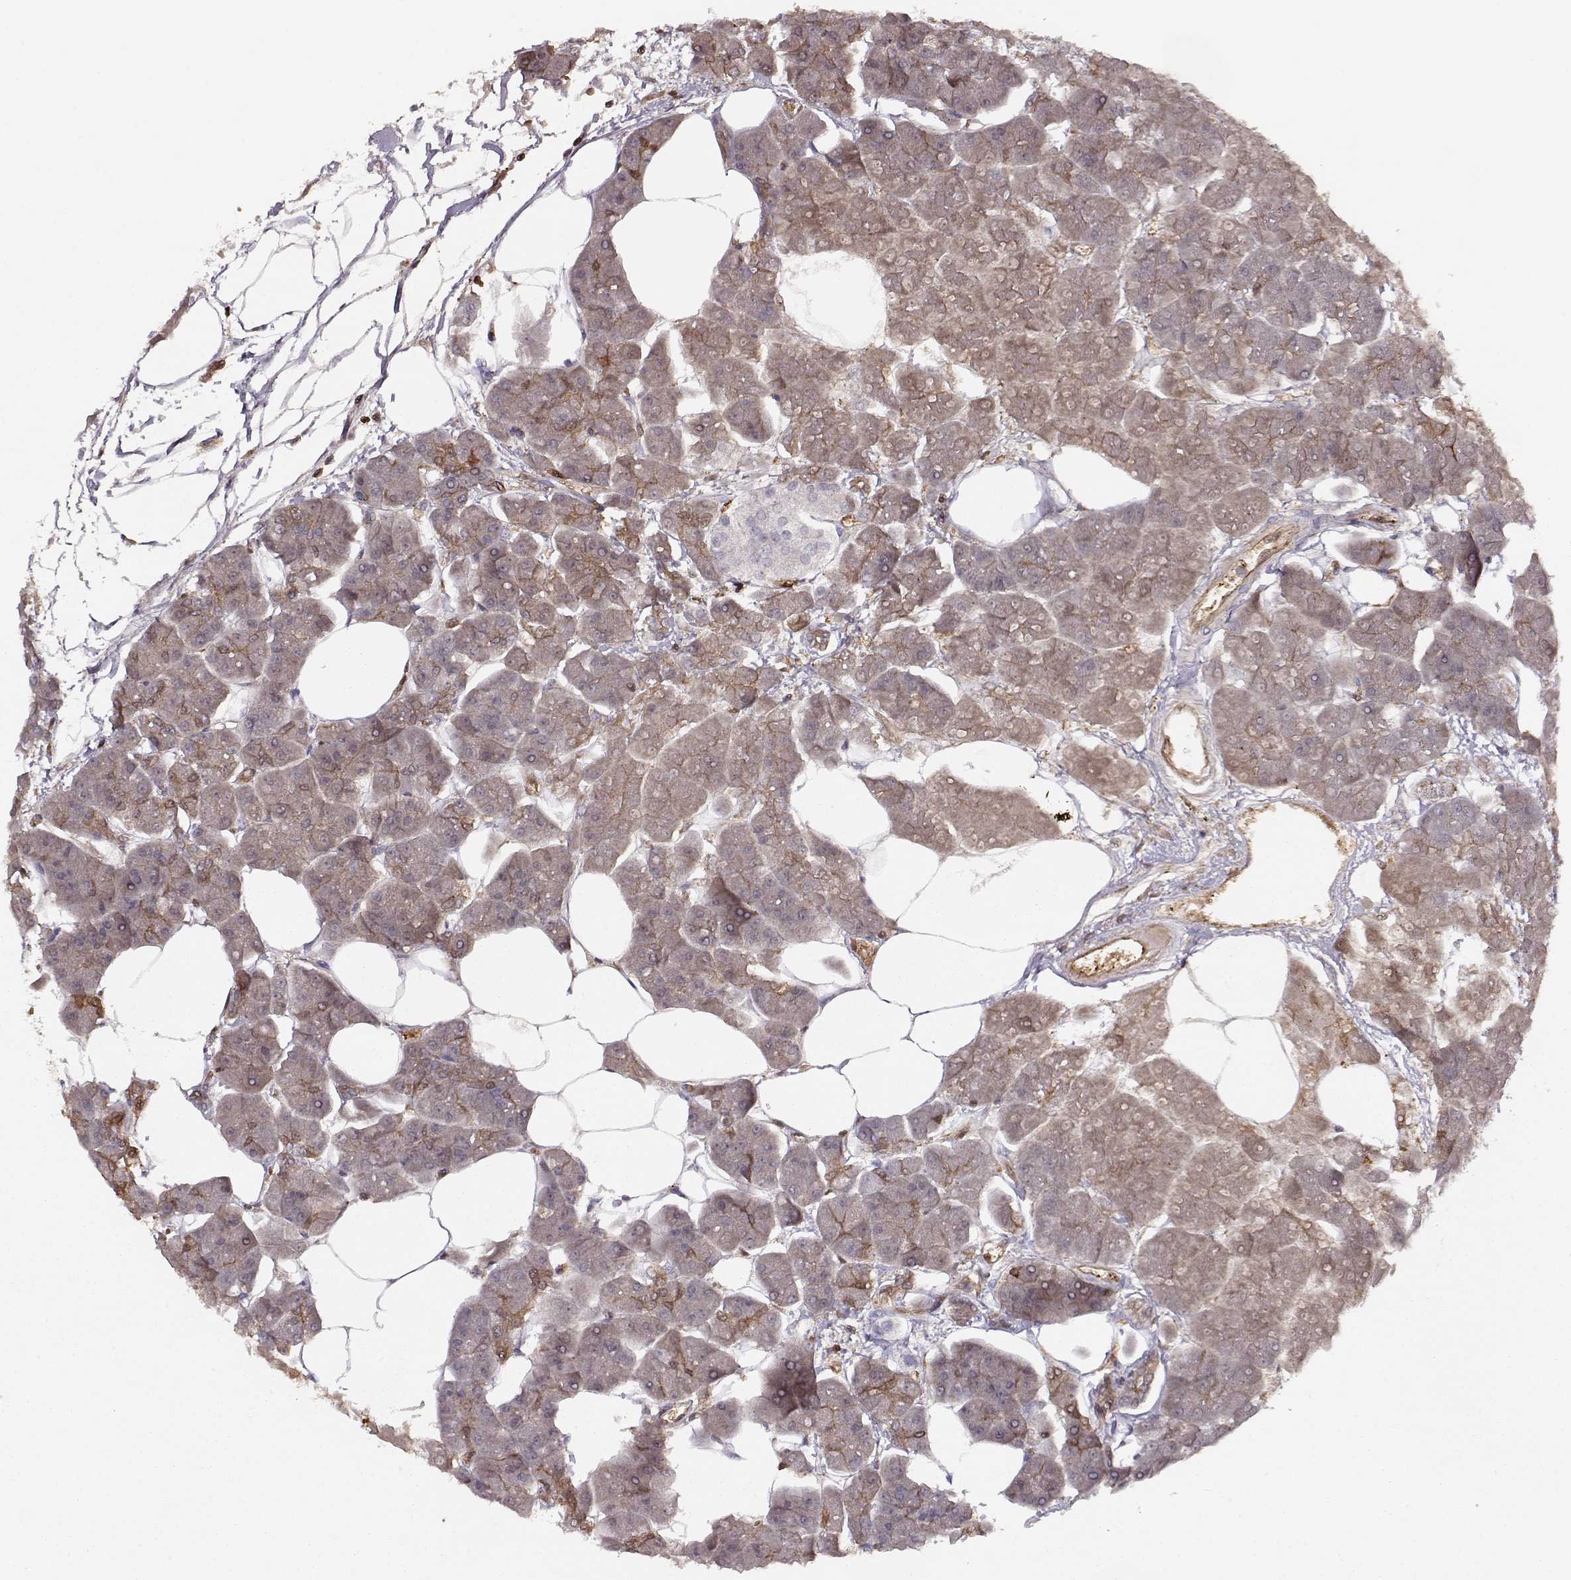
{"staining": {"intensity": "moderate", "quantity": "<25%", "location": "cytoplasmic/membranous"}, "tissue": "pancreas", "cell_type": "Exocrine glandular cells", "image_type": "normal", "snomed": [{"axis": "morphology", "description": "Normal tissue, NOS"}, {"axis": "topography", "description": "Adipose tissue"}, {"axis": "topography", "description": "Pancreas"}, {"axis": "topography", "description": "Peripheral nerve tissue"}], "caption": "Pancreas stained for a protein displays moderate cytoplasmic/membranous positivity in exocrine glandular cells.", "gene": "PNP", "patient": {"sex": "female", "age": 58}}